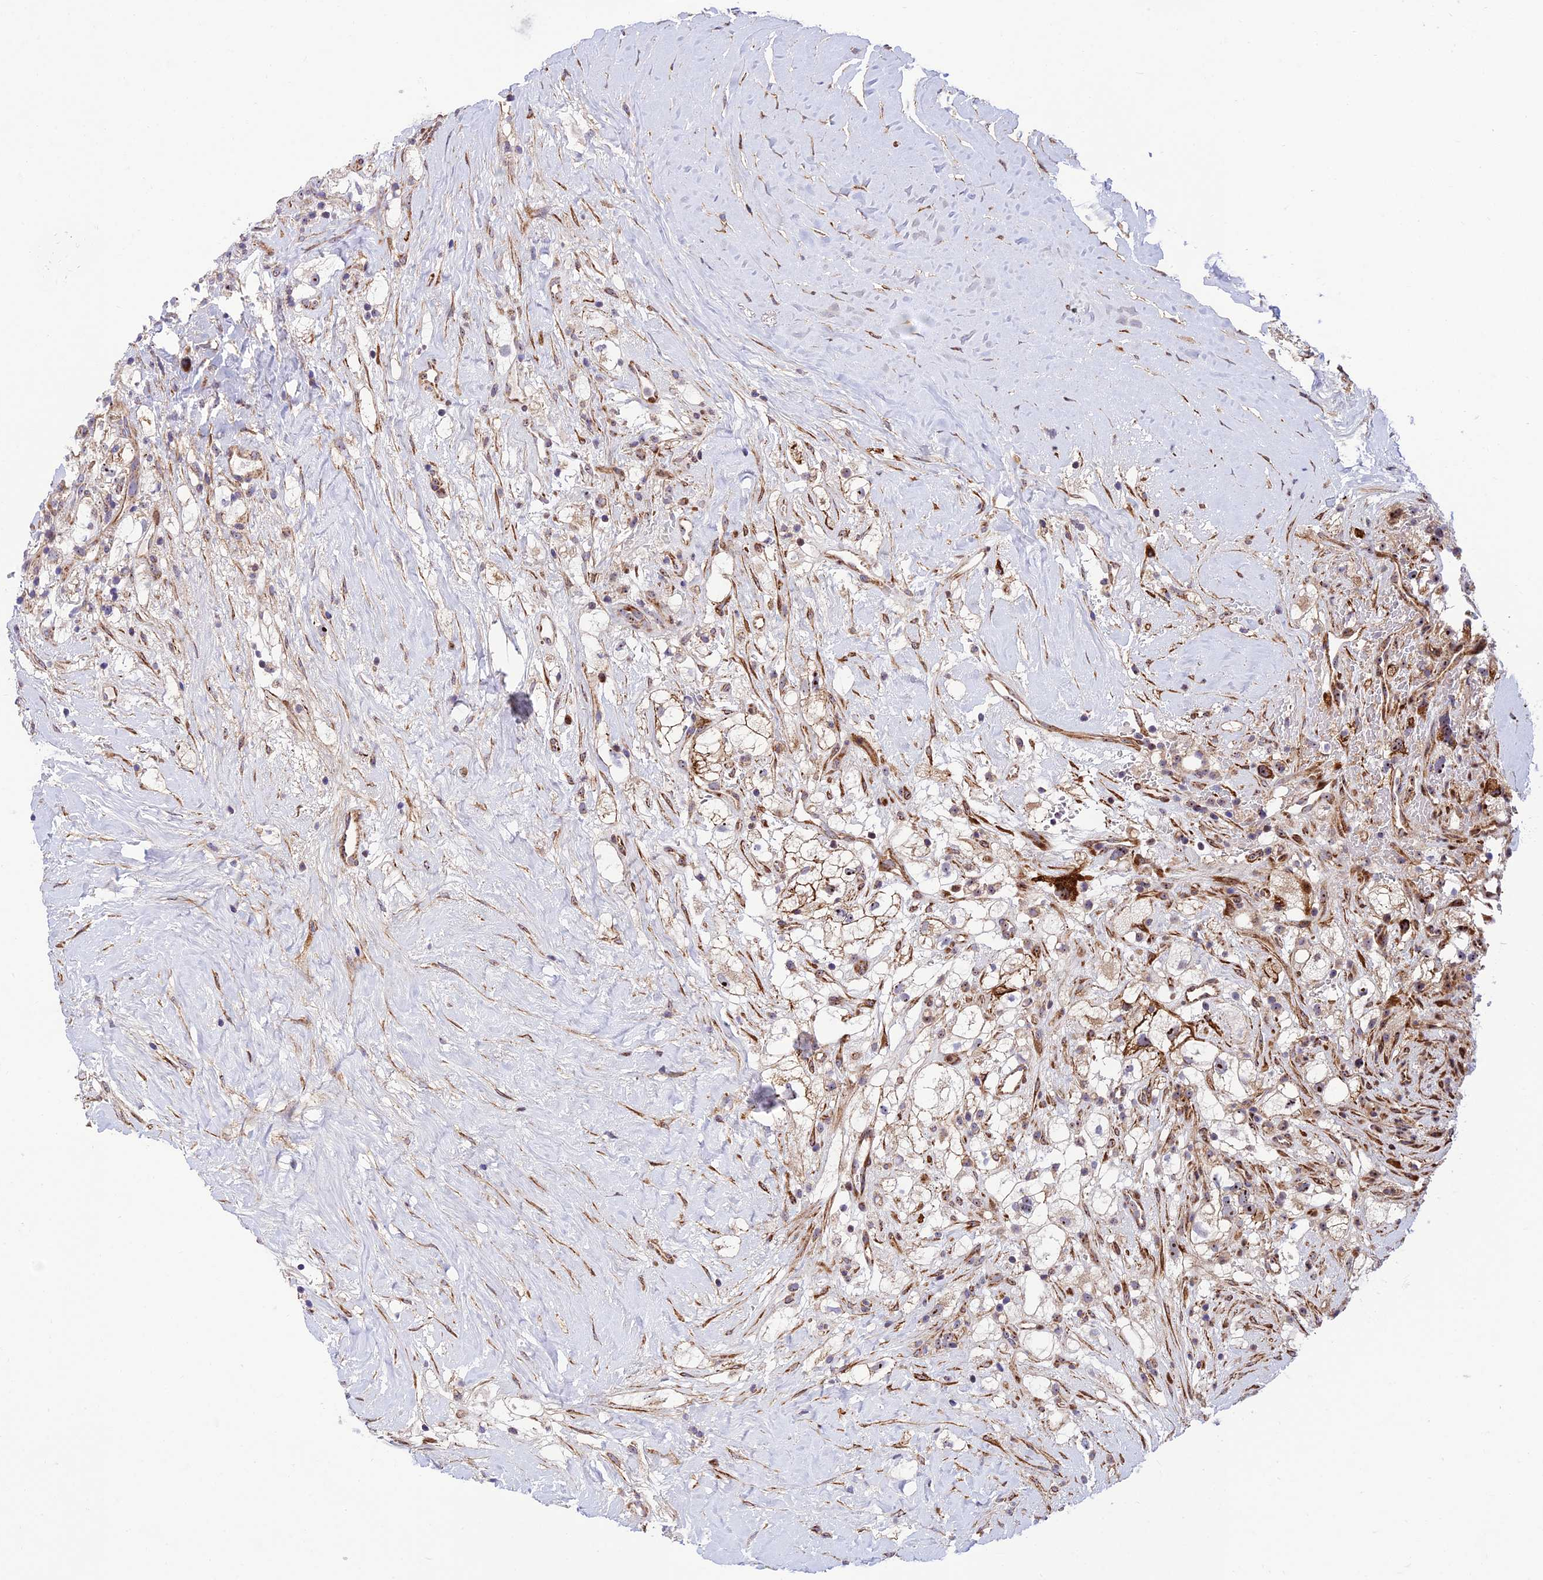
{"staining": {"intensity": "moderate", "quantity": "25%-75%", "location": "nuclear"}, "tissue": "renal cancer", "cell_type": "Tumor cells", "image_type": "cancer", "snomed": [{"axis": "morphology", "description": "Adenocarcinoma, NOS"}, {"axis": "topography", "description": "Kidney"}], "caption": "Immunohistochemistry staining of adenocarcinoma (renal), which shows medium levels of moderate nuclear positivity in approximately 25%-75% of tumor cells indicating moderate nuclear protein staining. The staining was performed using DAB (brown) for protein detection and nuclei were counterstained in hematoxylin (blue).", "gene": "KBTBD7", "patient": {"sex": "male", "age": 59}}